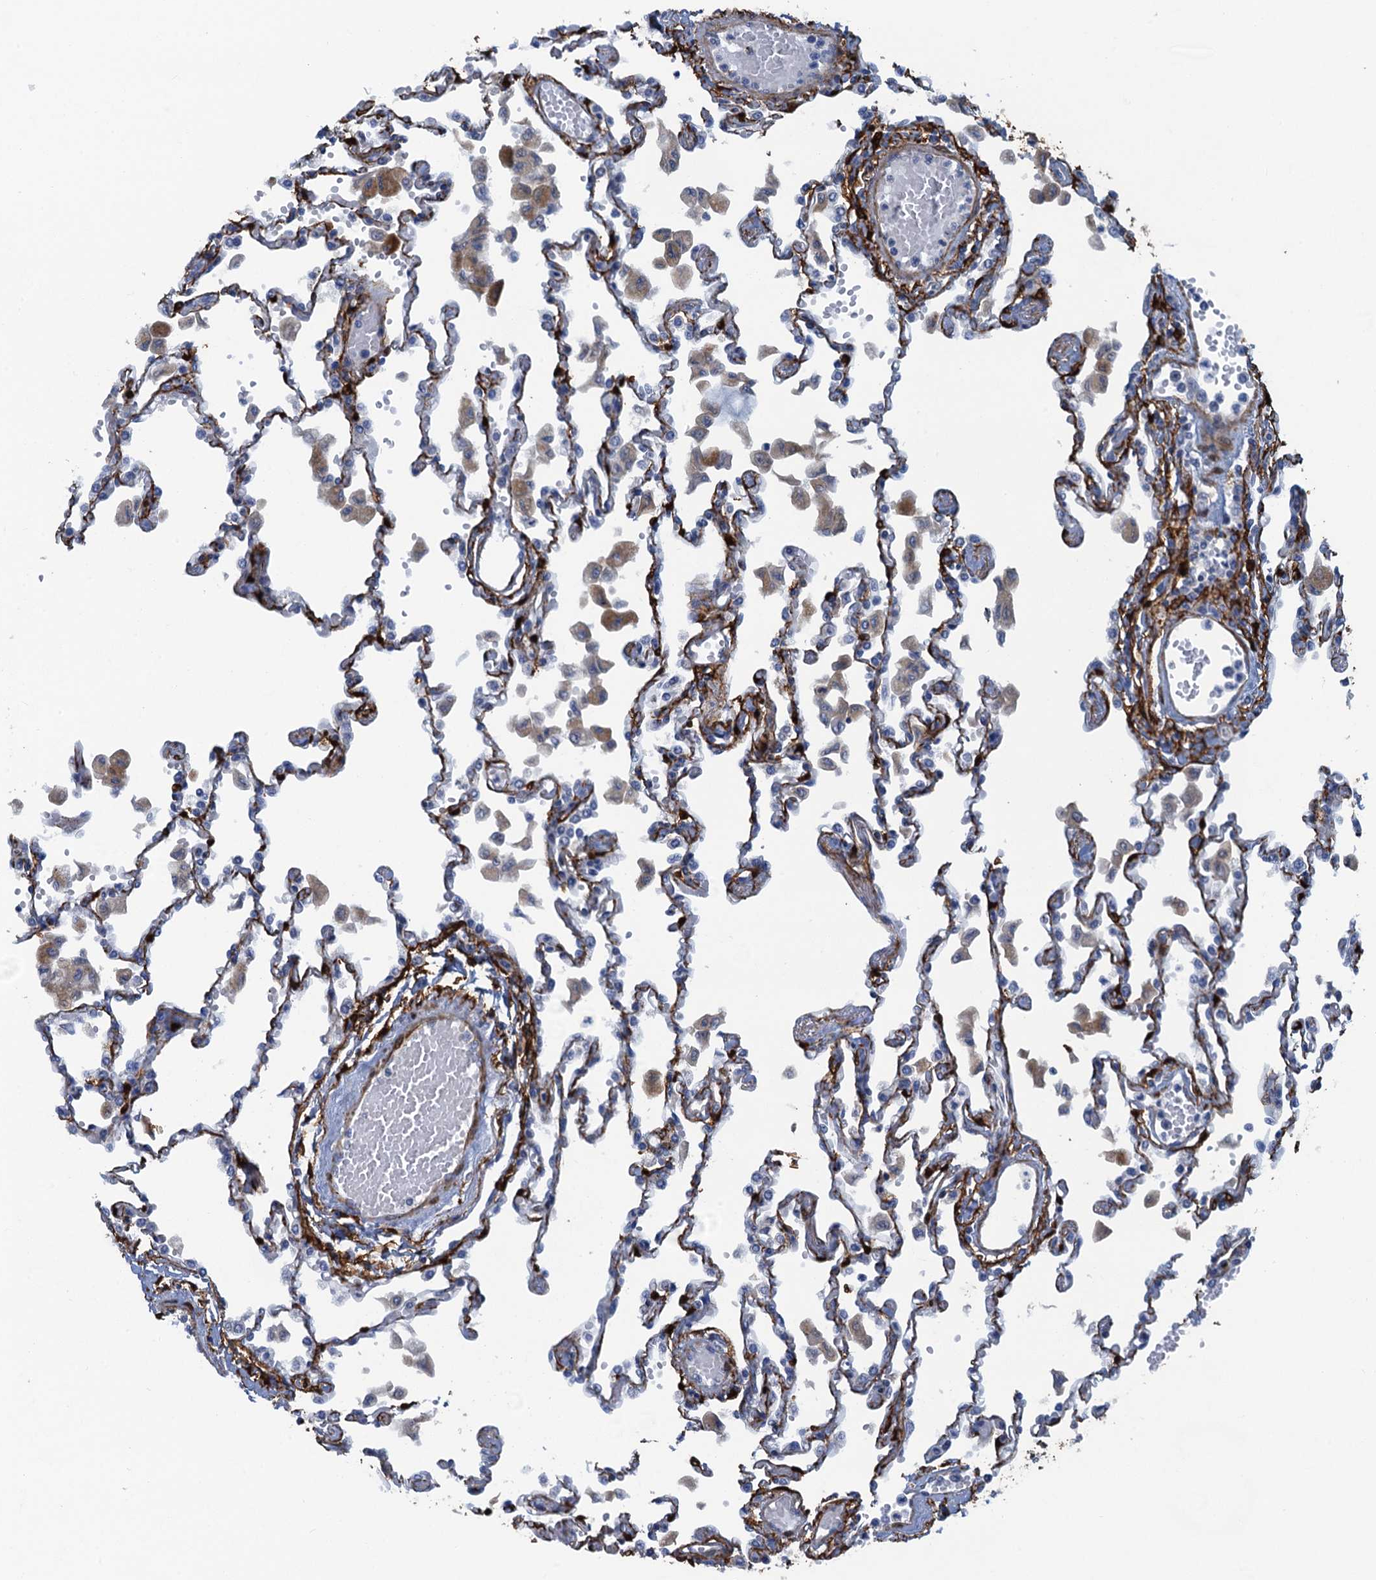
{"staining": {"intensity": "negative", "quantity": "none", "location": "none"}, "tissue": "lung", "cell_type": "Alveolar cells", "image_type": "normal", "snomed": [{"axis": "morphology", "description": "Normal tissue, NOS"}, {"axis": "topography", "description": "Bronchus"}, {"axis": "topography", "description": "Lung"}], "caption": "High magnification brightfield microscopy of unremarkable lung stained with DAB (3,3'-diaminobenzidine) (brown) and counterstained with hematoxylin (blue): alveolar cells show no significant expression.", "gene": "POGLUT3", "patient": {"sex": "female", "age": 49}}